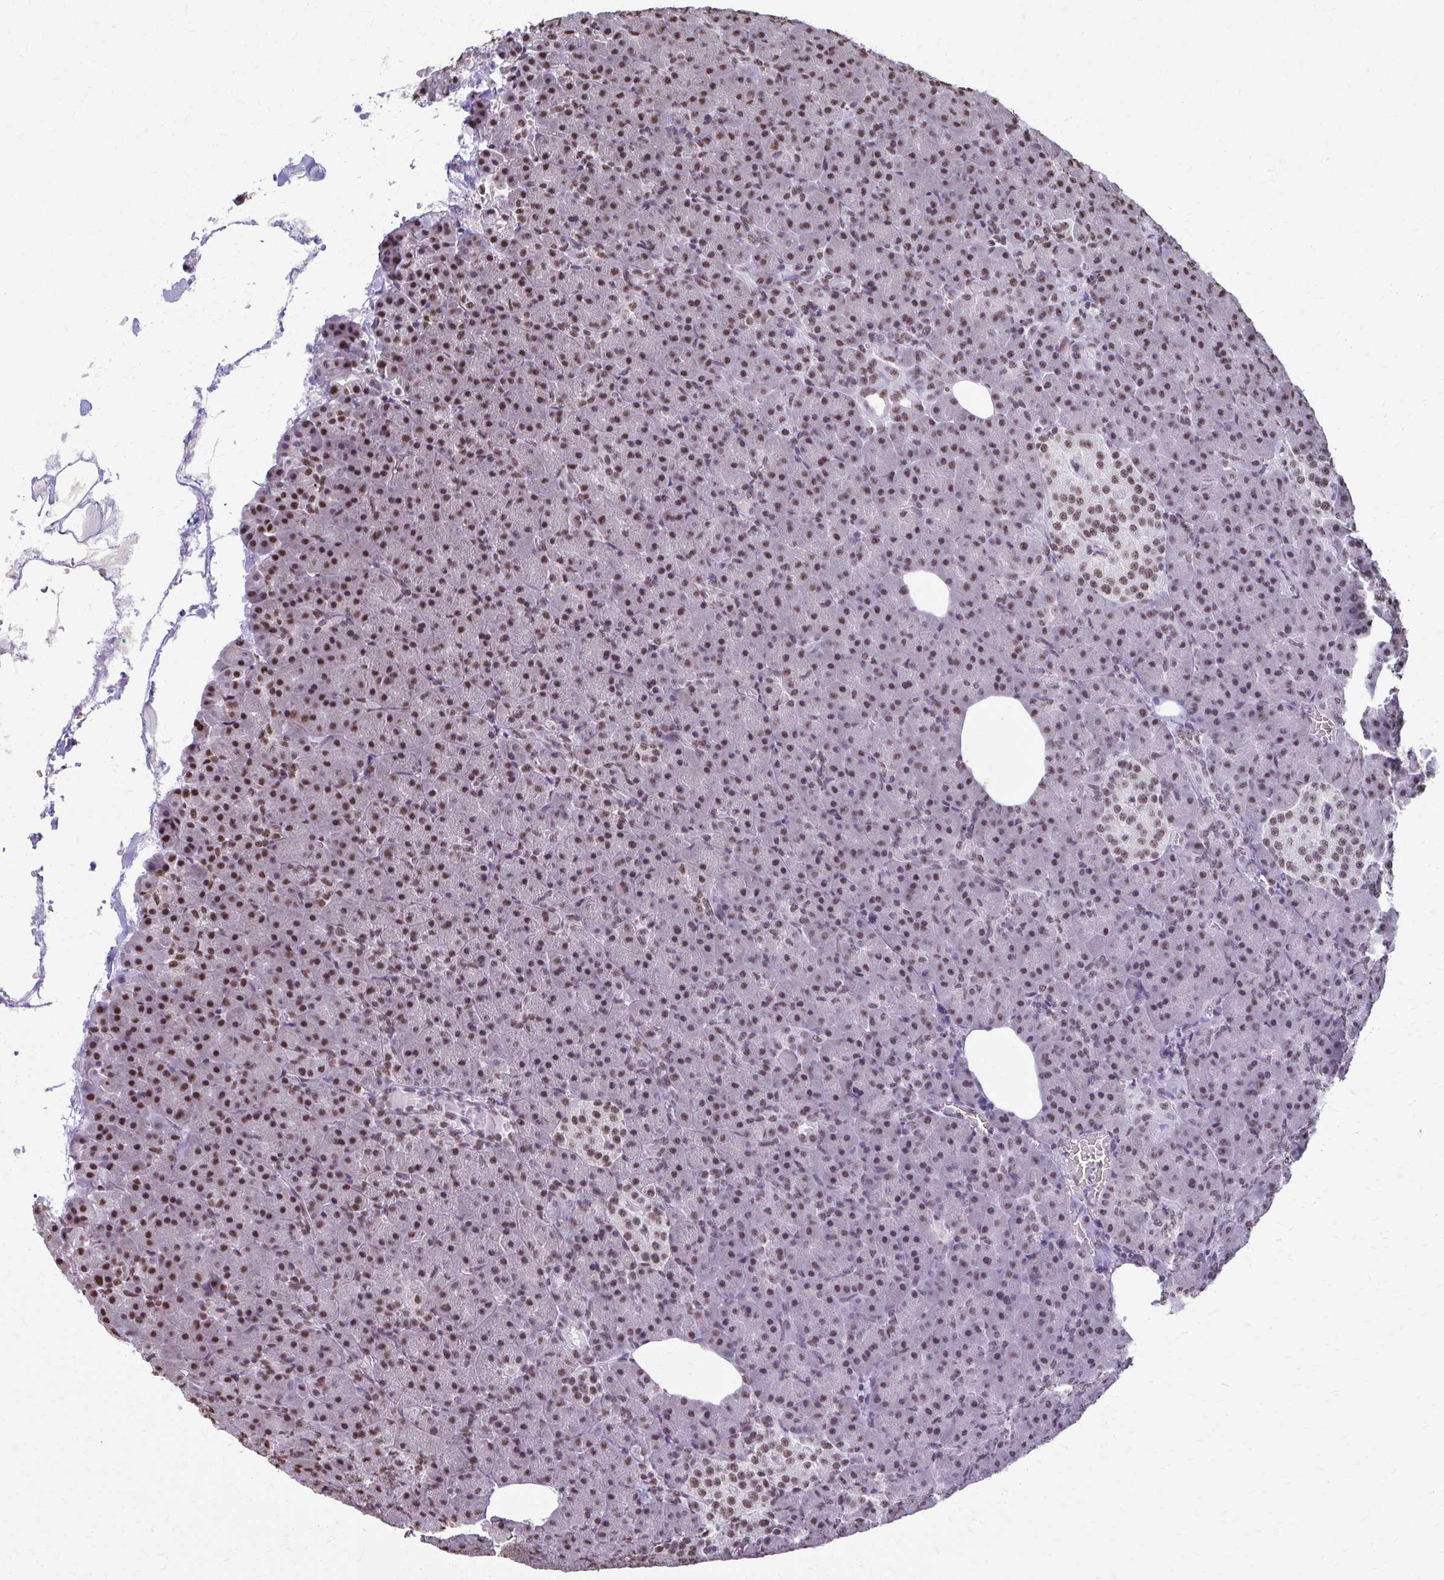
{"staining": {"intensity": "moderate", "quantity": "25%-75%", "location": "nuclear"}, "tissue": "pancreas", "cell_type": "Exocrine glandular cells", "image_type": "normal", "snomed": [{"axis": "morphology", "description": "Normal tissue, NOS"}, {"axis": "topography", "description": "Pancreas"}], "caption": "DAB immunohistochemical staining of normal pancreas exhibits moderate nuclear protein staining in approximately 25%-75% of exocrine glandular cells. (brown staining indicates protein expression, while blue staining denotes nuclei).", "gene": "SNRPA", "patient": {"sex": "female", "age": 74}}